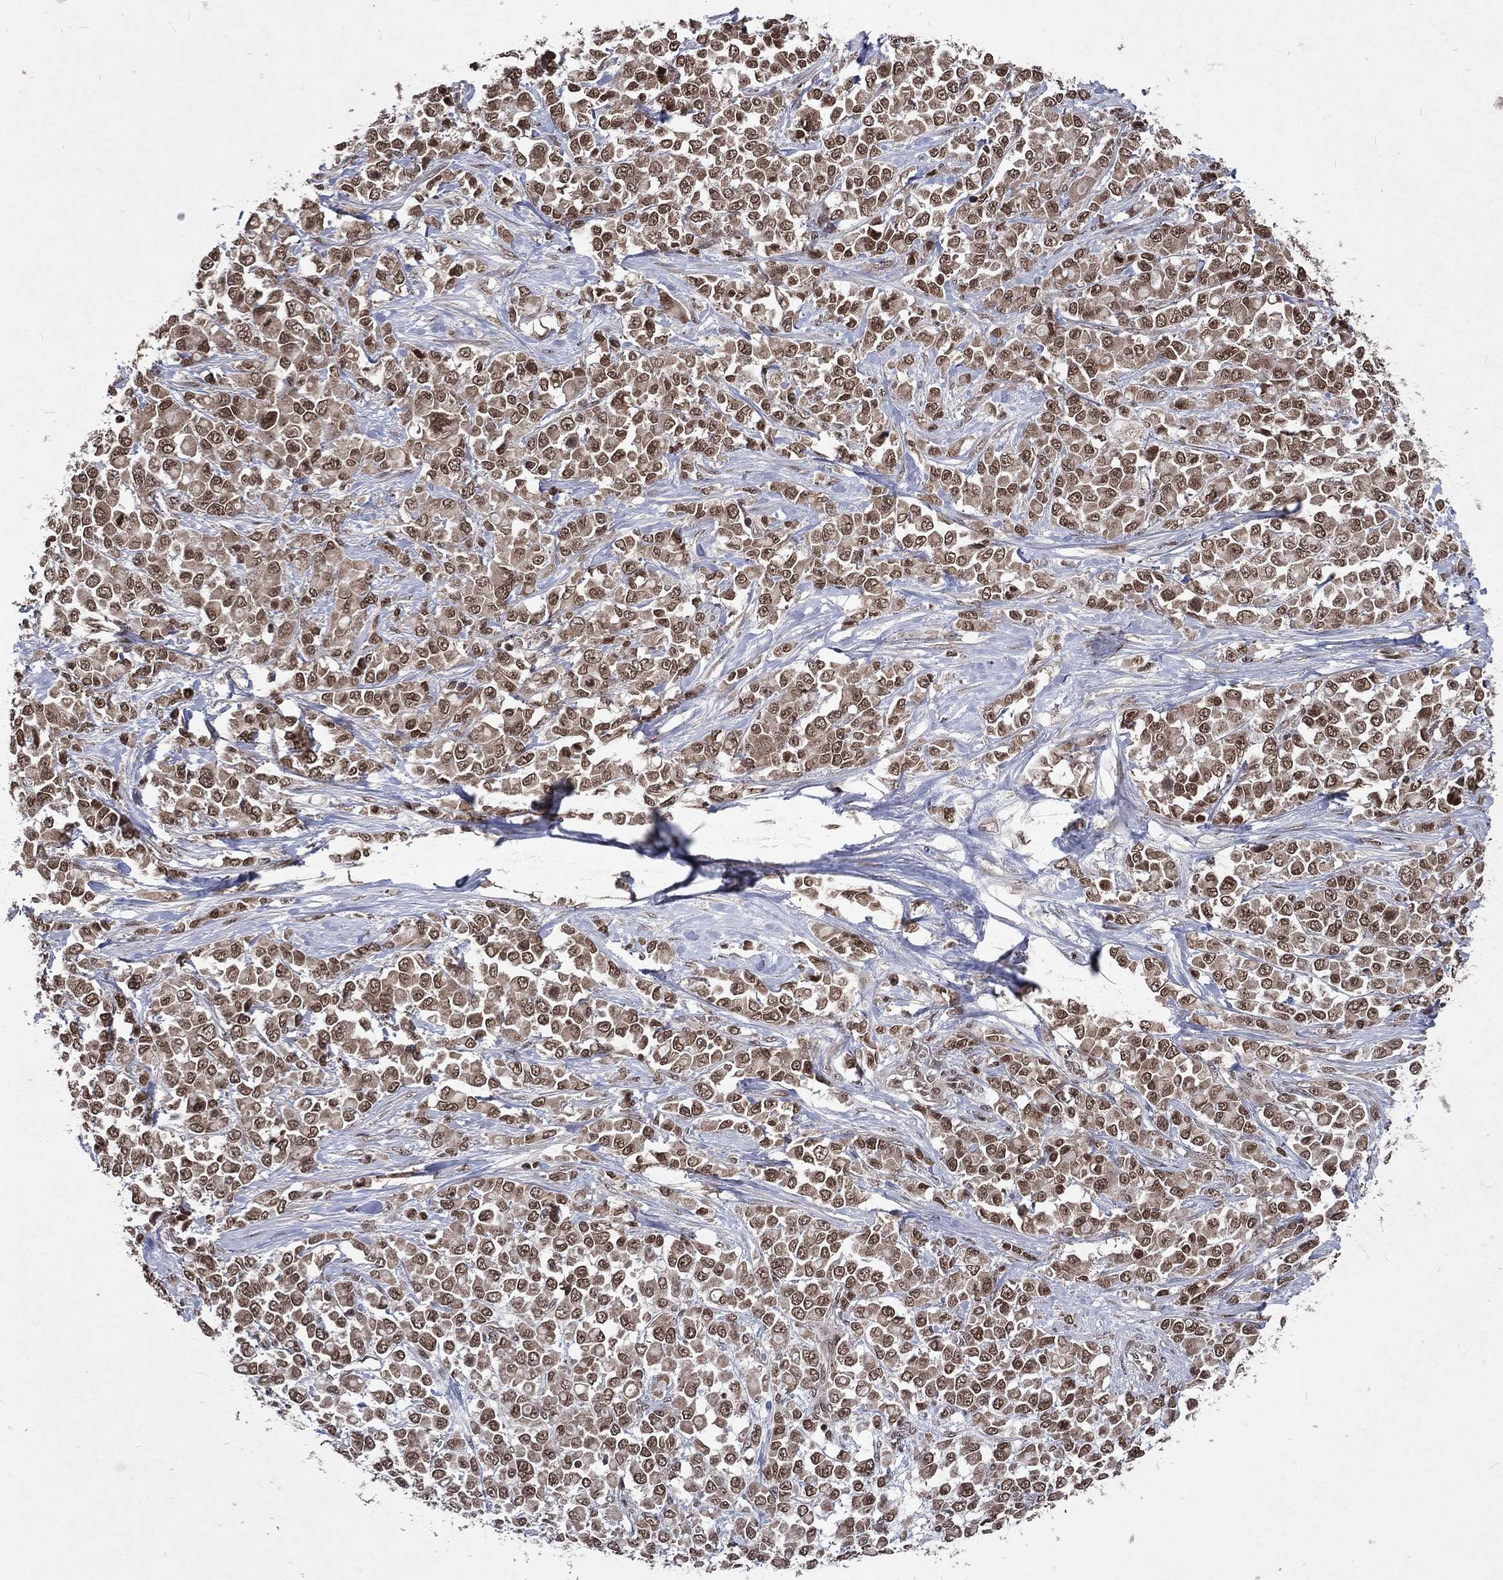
{"staining": {"intensity": "moderate", "quantity": ">75%", "location": "cytoplasmic/membranous,nuclear"}, "tissue": "stomach cancer", "cell_type": "Tumor cells", "image_type": "cancer", "snomed": [{"axis": "morphology", "description": "Adenocarcinoma, NOS"}, {"axis": "topography", "description": "Stomach"}], "caption": "Protein analysis of stomach cancer tissue demonstrates moderate cytoplasmic/membranous and nuclear positivity in approximately >75% of tumor cells.", "gene": "DMAP1", "patient": {"sex": "female", "age": 76}}